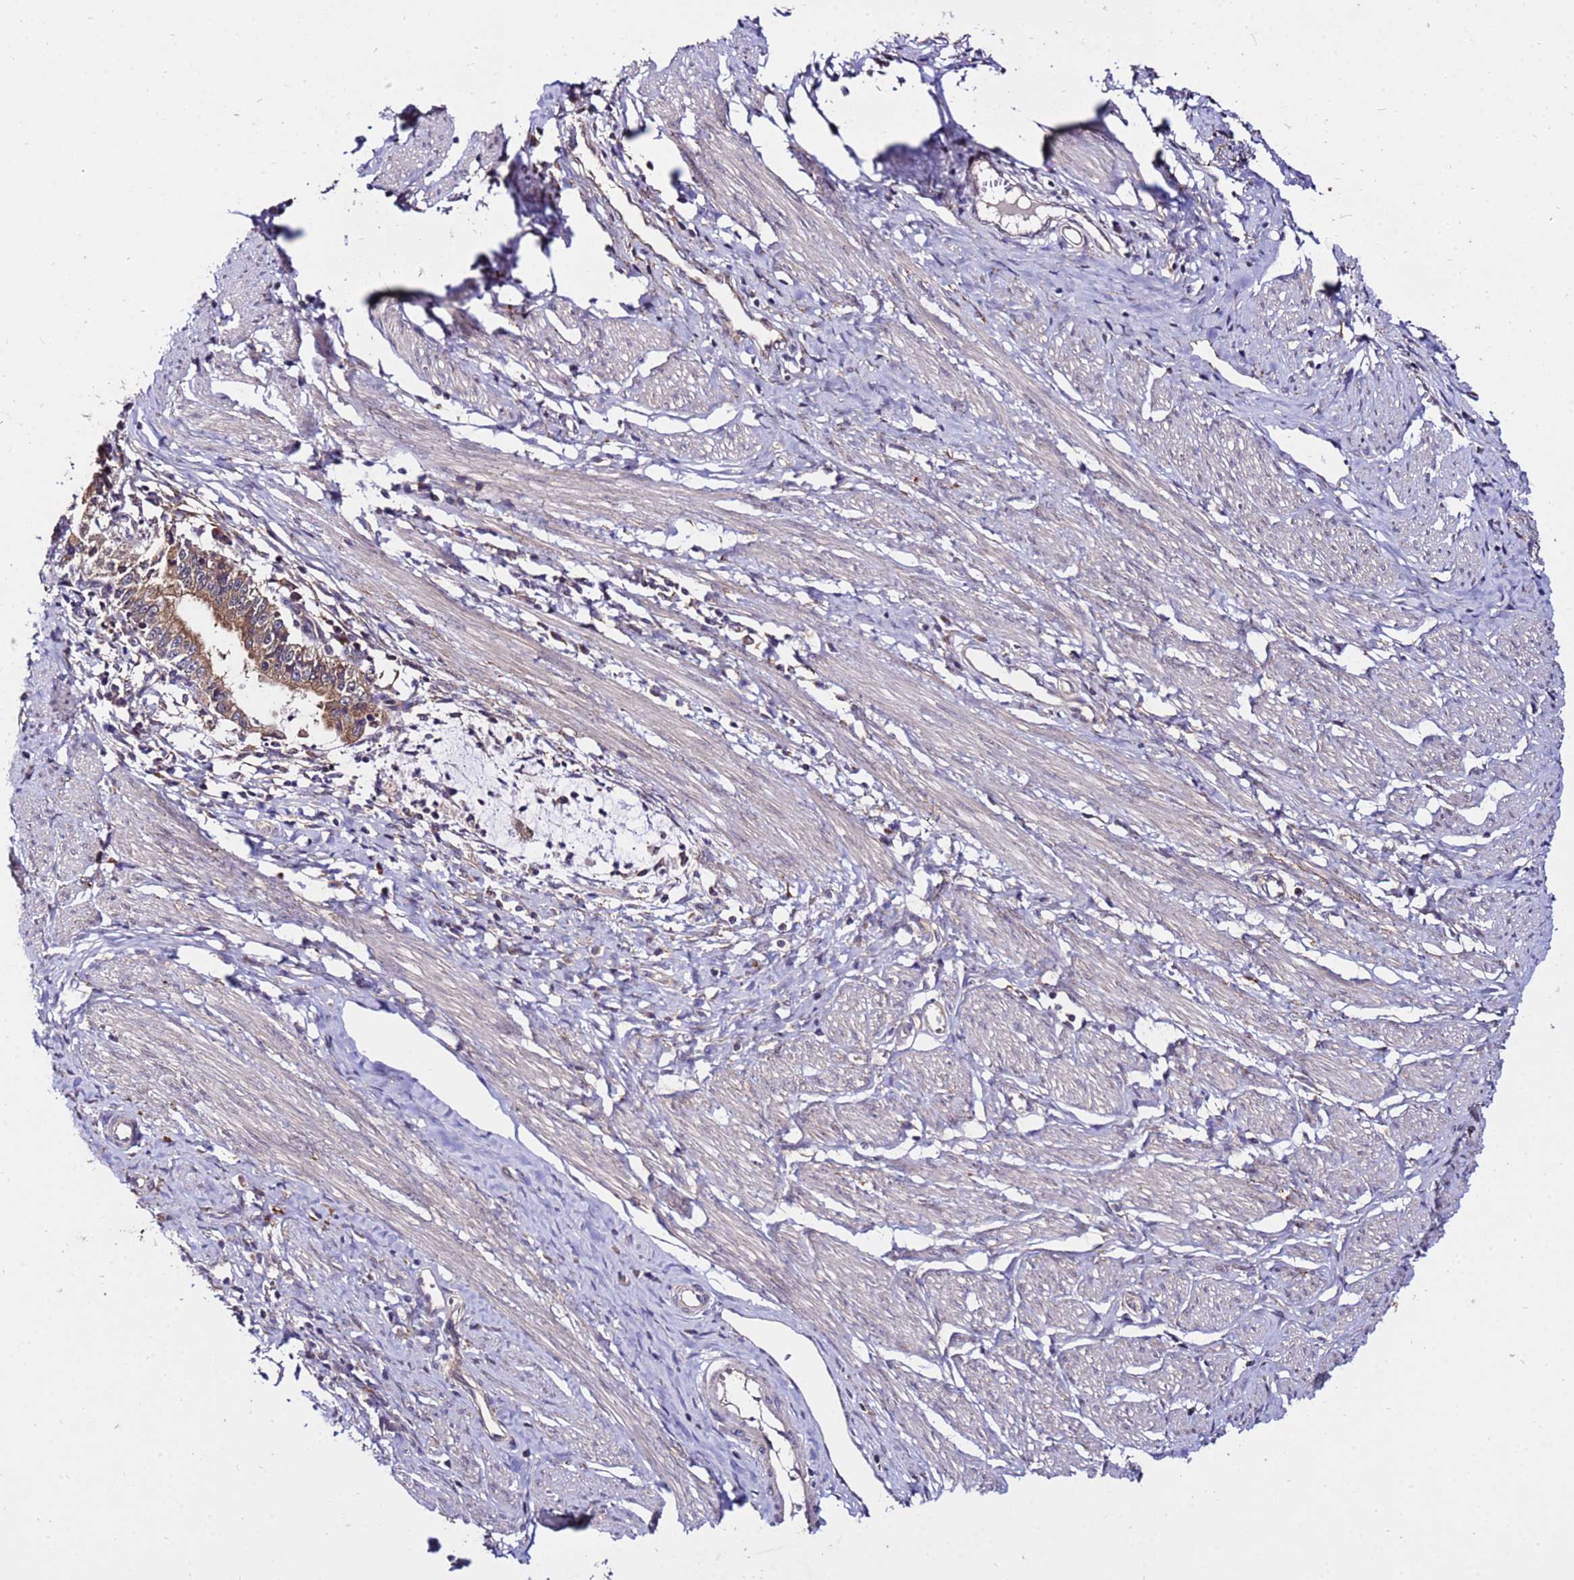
{"staining": {"intensity": "moderate", "quantity": ">75%", "location": "cytoplasmic/membranous"}, "tissue": "cervical cancer", "cell_type": "Tumor cells", "image_type": "cancer", "snomed": [{"axis": "morphology", "description": "Adenocarcinoma, NOS"}, {"axis": "topography", "description": "Cervix"}], "caption": "Cervical cancer tissue reveals moderate cytoplasmic/membranous expression in about >75% of tumor cells, visualized by immunohistochemistry. (Brightfield microscopy of DAB IHC at high magnification).", "gene": "GET3", "patient": {"sex": "female", "age": 36}}